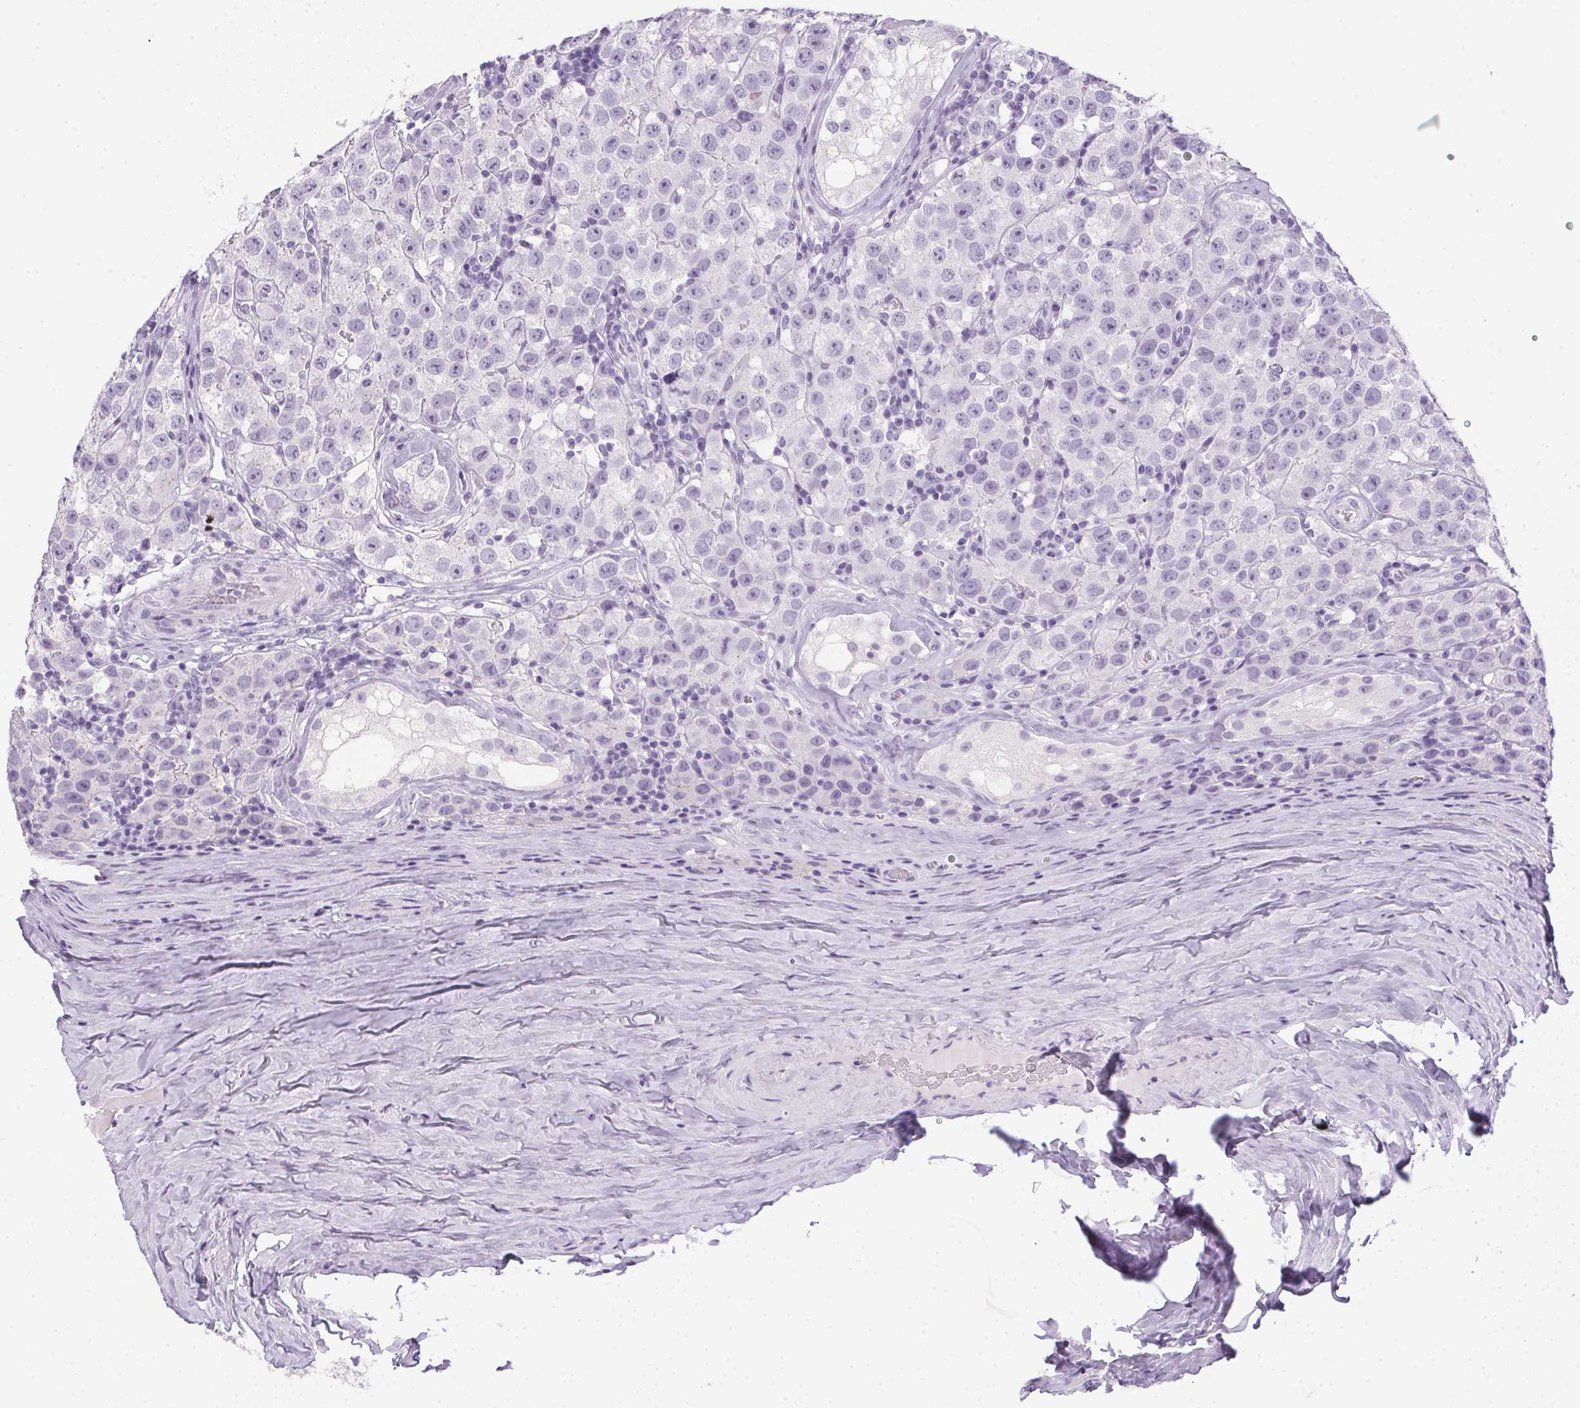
{"staining": {"intensity": "negative", "quantity": "none", "location": "none"}, "tissue": "testis cancer", "cell_type": "Tumor cells", "image_type": "cancer", "snomed": [{"axis": "morphology", "description": "Seminoma, NOS"}, {"axis": "topography", "description": "Testis"}], "caption": "DAB immunohistochemical staining of testis cancer demonstrates no significant positivity in tumor cells.", "gene": "POPDC2", "patient": {"sex": "male", "age": 34}}